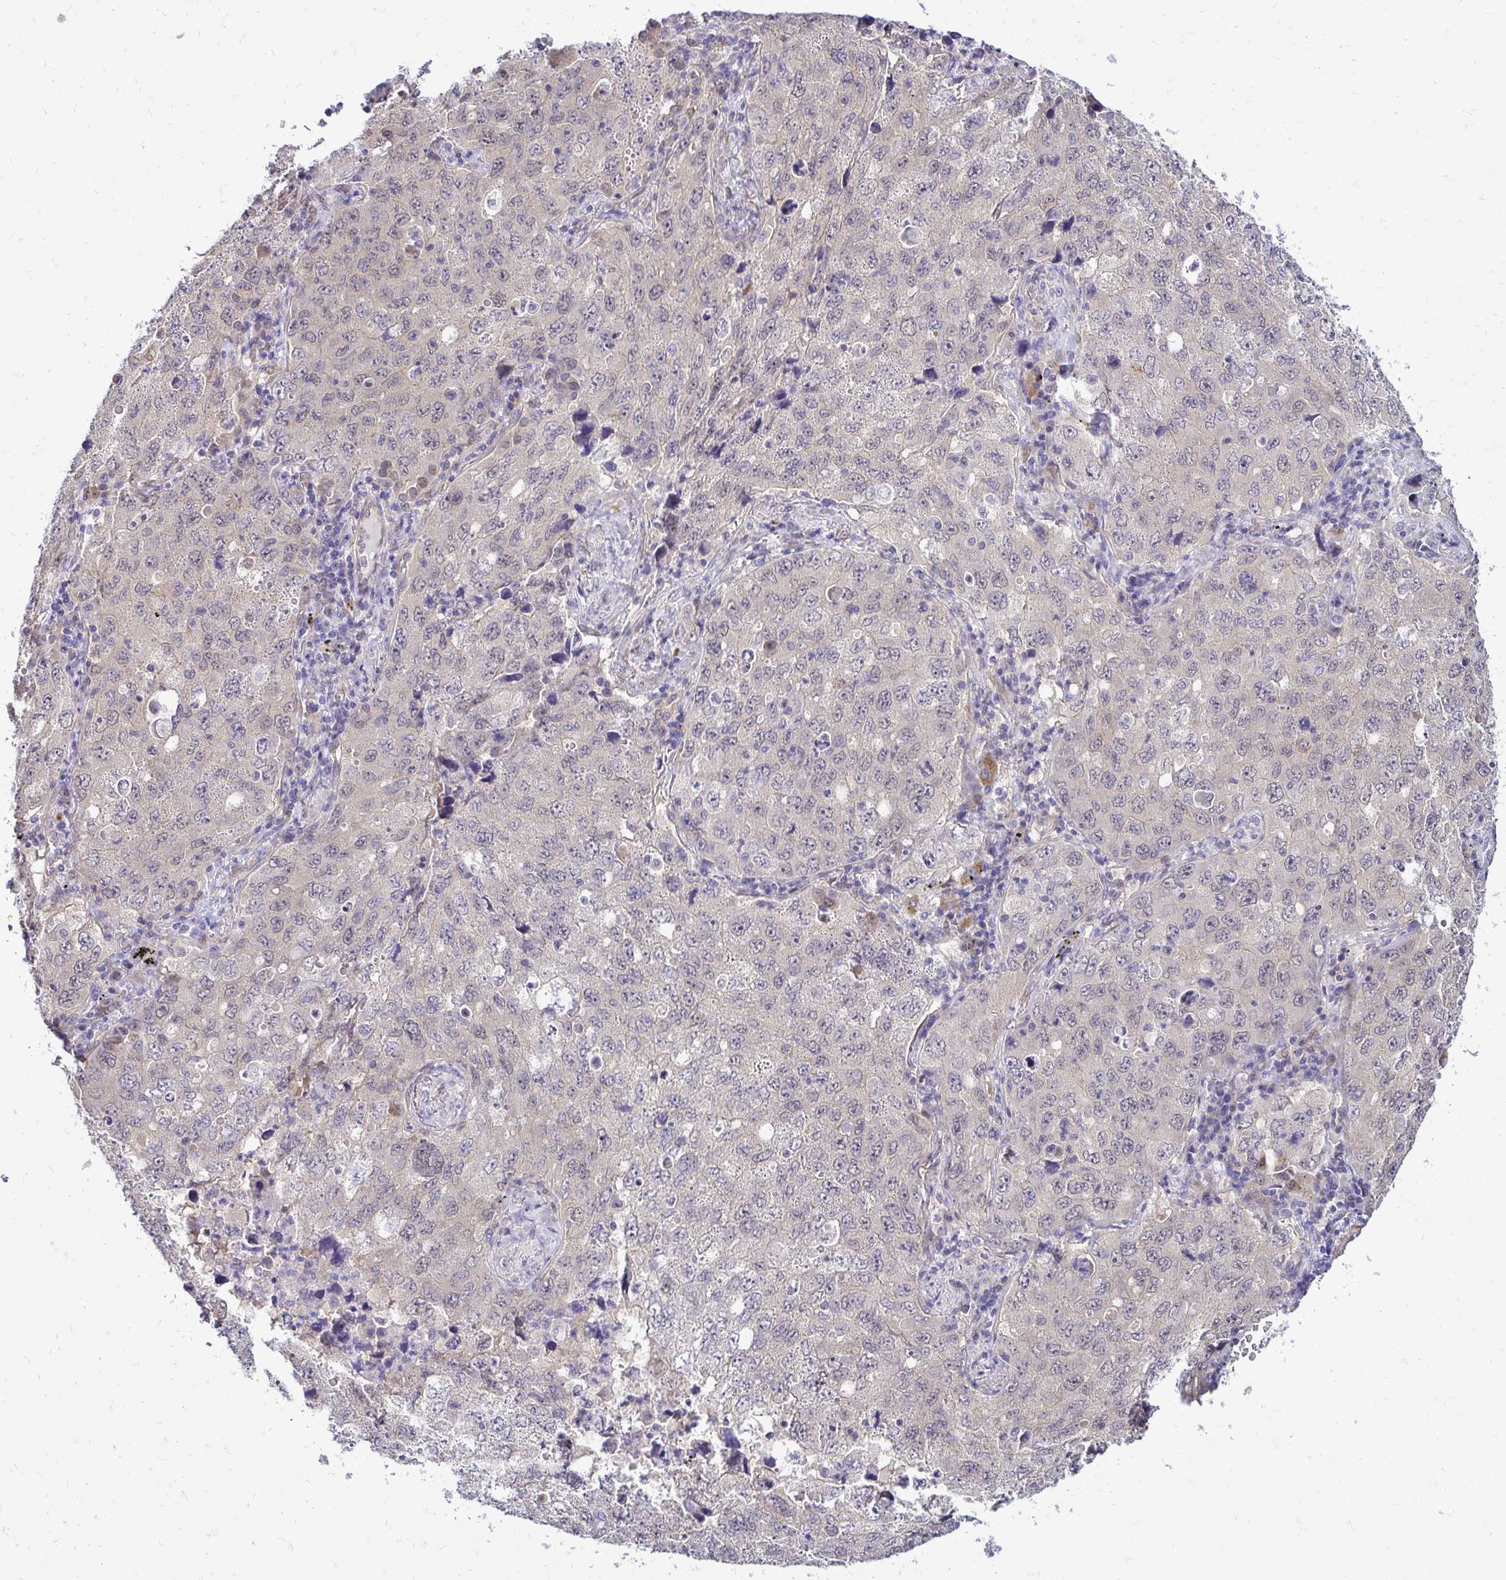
{"staining": {"intensity": "negative", "quantity": "none", "location": "none"}, "tissue": "lung cancer", "cell_type": "Tumor cells", "image_type": "cancer", "snomed": [{"axis": "morphology", "description": "Adenocarcinoma, NOS"}, {"axis": "topography", "description": "Lung"}], "caption": "This is an immunohistochemistry photomicrograph of lung cancer (adenocarcinoma). There is no expression in tumor cells.", "gene": "YAP1", "patient": {"sex": "female", "age": 57}}